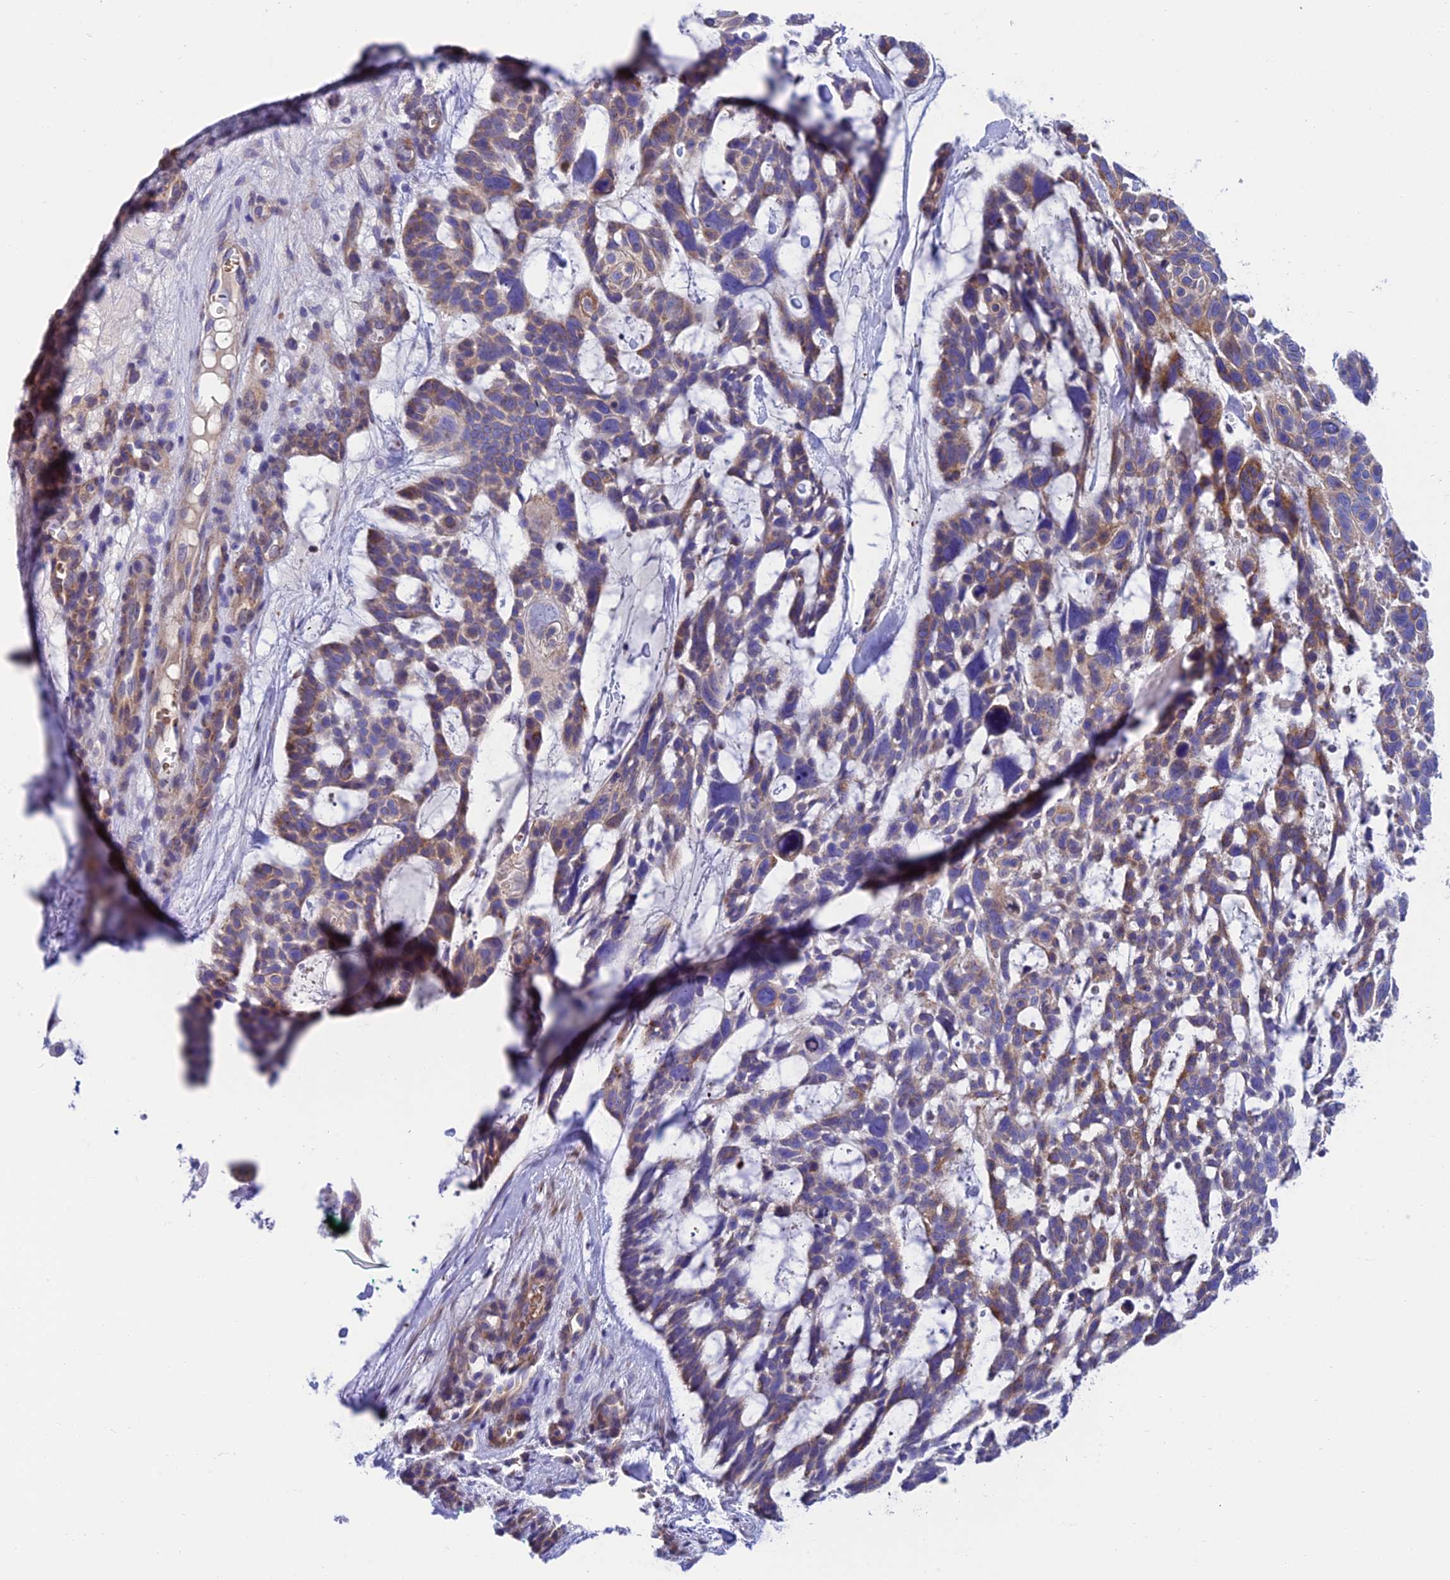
{"staining": {"intensity": "weak", "quantity": "25%-75%", "location": "cytoplasmic/membranous"}, "tissue": "skin cancer", "cell_type": "Tumor cells", "image_type": "cancer", "snomed": [{"axis": "morphology", "description": "Basal cell carcinoma"}, {"axis": "topography", "description": "Skin"}], "caption": "Skin basal cell carcinoma was stained to show a protein in brown. There is low levels of weak cytoplasmic/membranous expression in approximately 25%-75% of tumor cells.", "gene": "MACIR", "patient": {"sex": "male", "age": 88}}